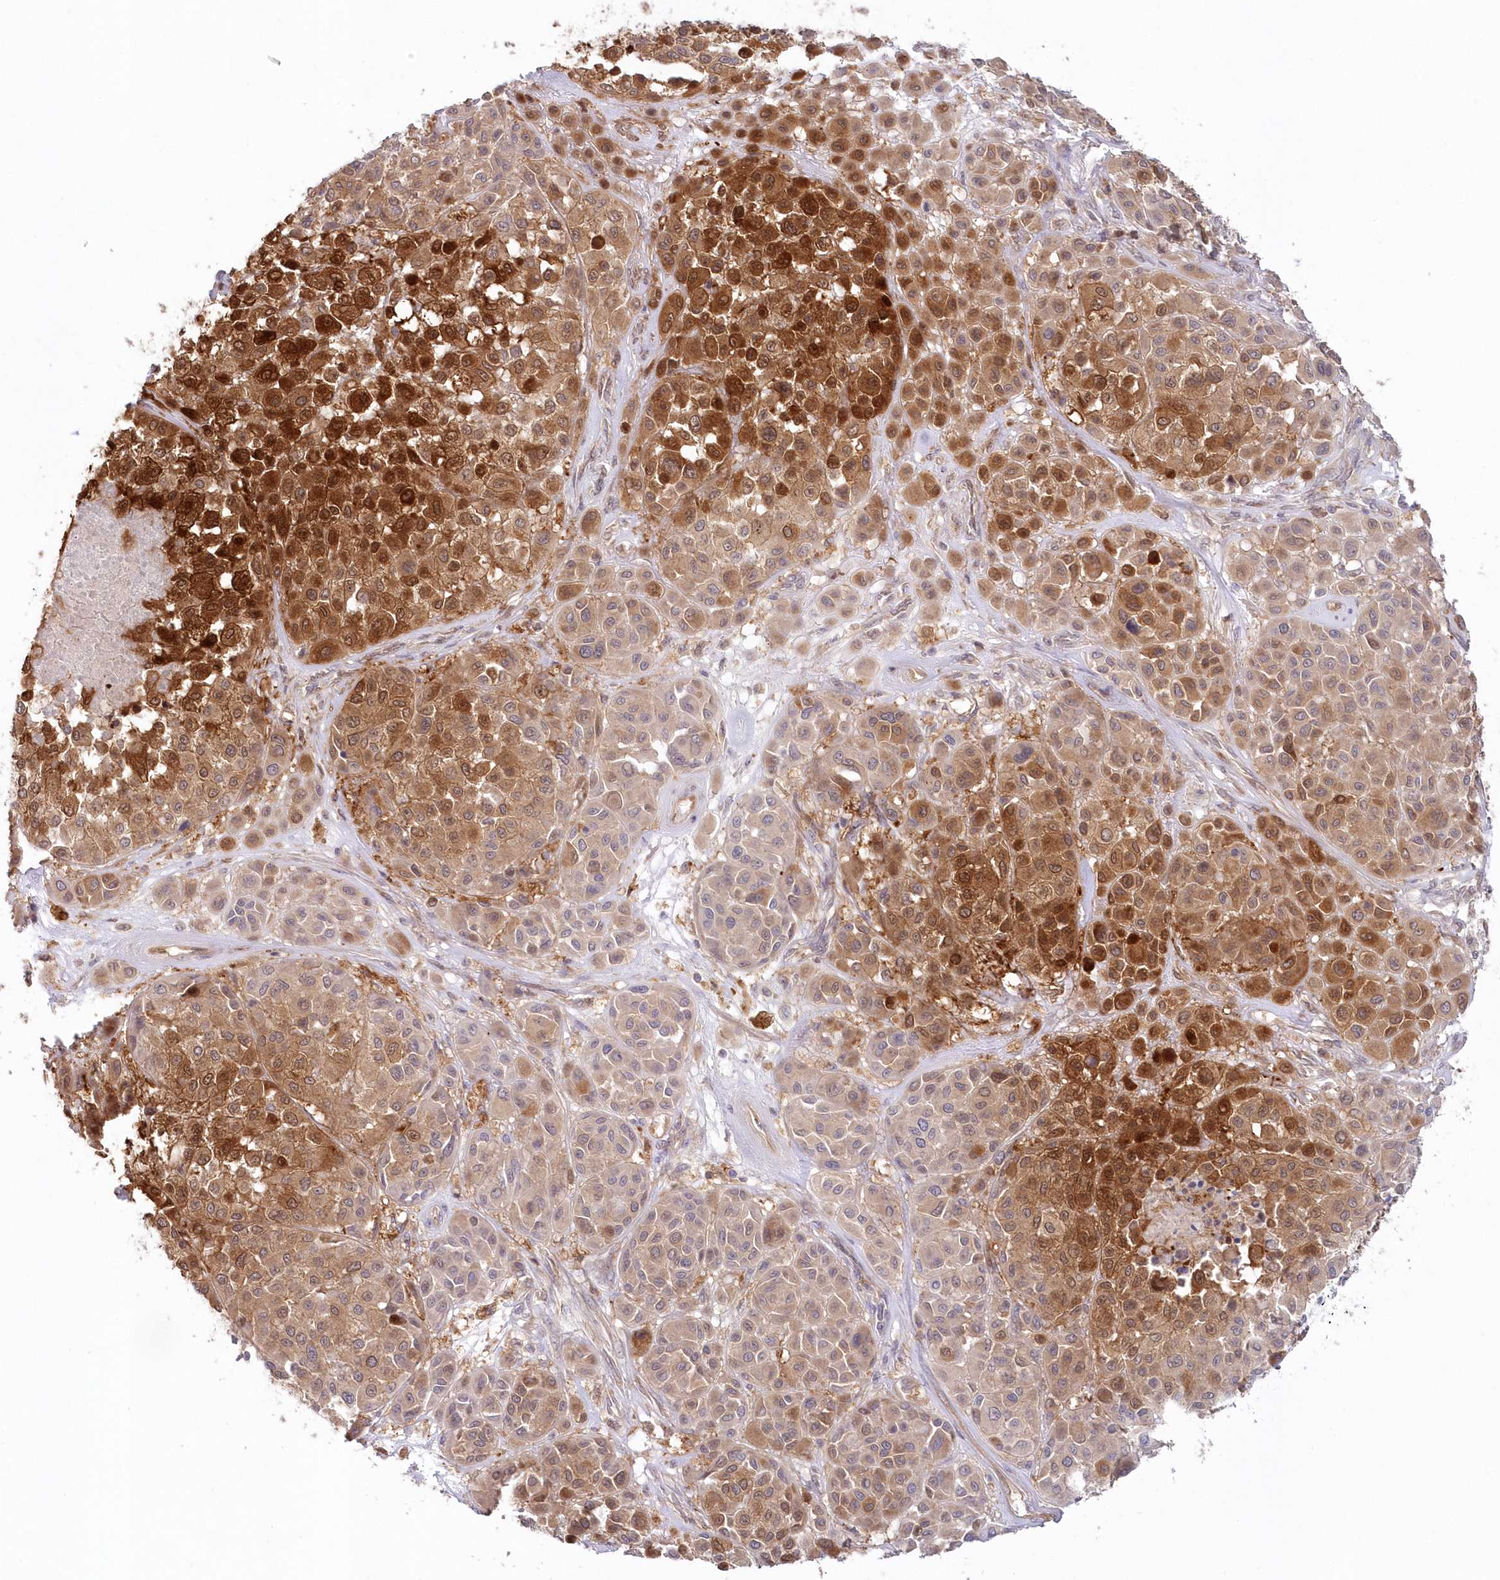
{"staining": {"intensity": "strong", "quantity": "25%-75%", "location": "cytoplasmic/membranous"}, "tissue": "melanoma", "cell_type": "Tumor cells", "image_type": "cancer", "snomed": [{"axis": "morphology", "description": "Malignant melanoma, Metastatic site"}, {"axis": "topography", "description": "Soft tissue"}], "caption": "Malignant melanoma (metastatic site) stained for a protein (brown) reveals strong cytoplasmic/membranous positive staining in approximately 25%-75% of tumor cells.", "gene": "GBE1", "patient": {"sex": "male", "age": 41}}